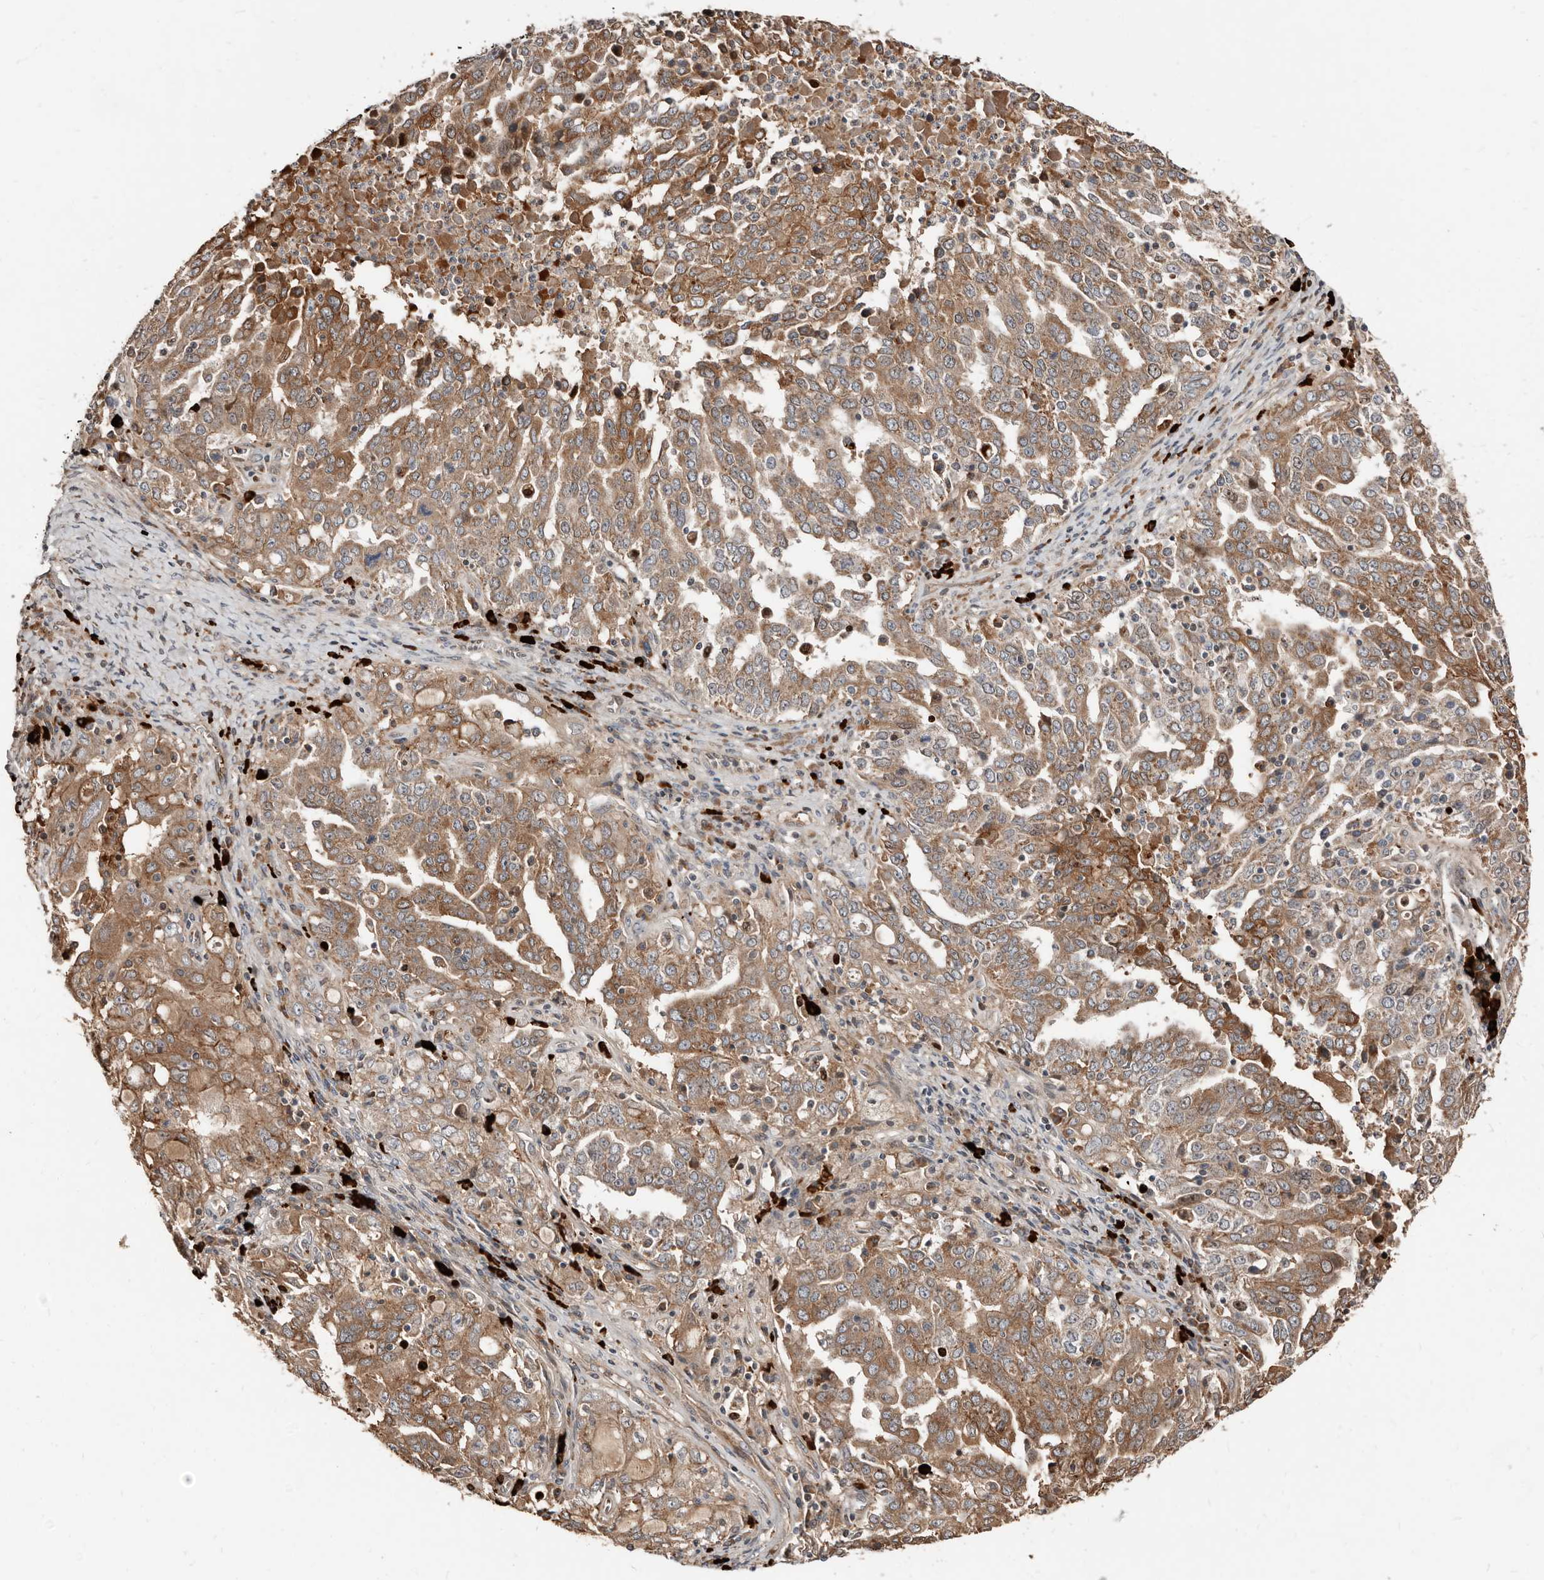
{"staining": {"intensity": "moderate", "quantity": ">75%", "location": "cytoplasmic/membranous"}, "tissue": "ovarian cancer", "cell_type": "Tumor cells", "image_type": "cancer", "snomed": [{"axis": "morphology", "description": "Carcinoma, endometroid"}, {"axis": "topography", "description": "Ovary"}], "caption": "Immunohistochemistry (IHC) (DAB (3,3'-diaminobenzidine)) staining of ovarian endometroid carcinoma reveals moderate cytoplasmic/membranous protein expression in approximately >75% of tumor cells.", "gene": "SMYD4", "patient": {"sex": "female", "age": 62}}